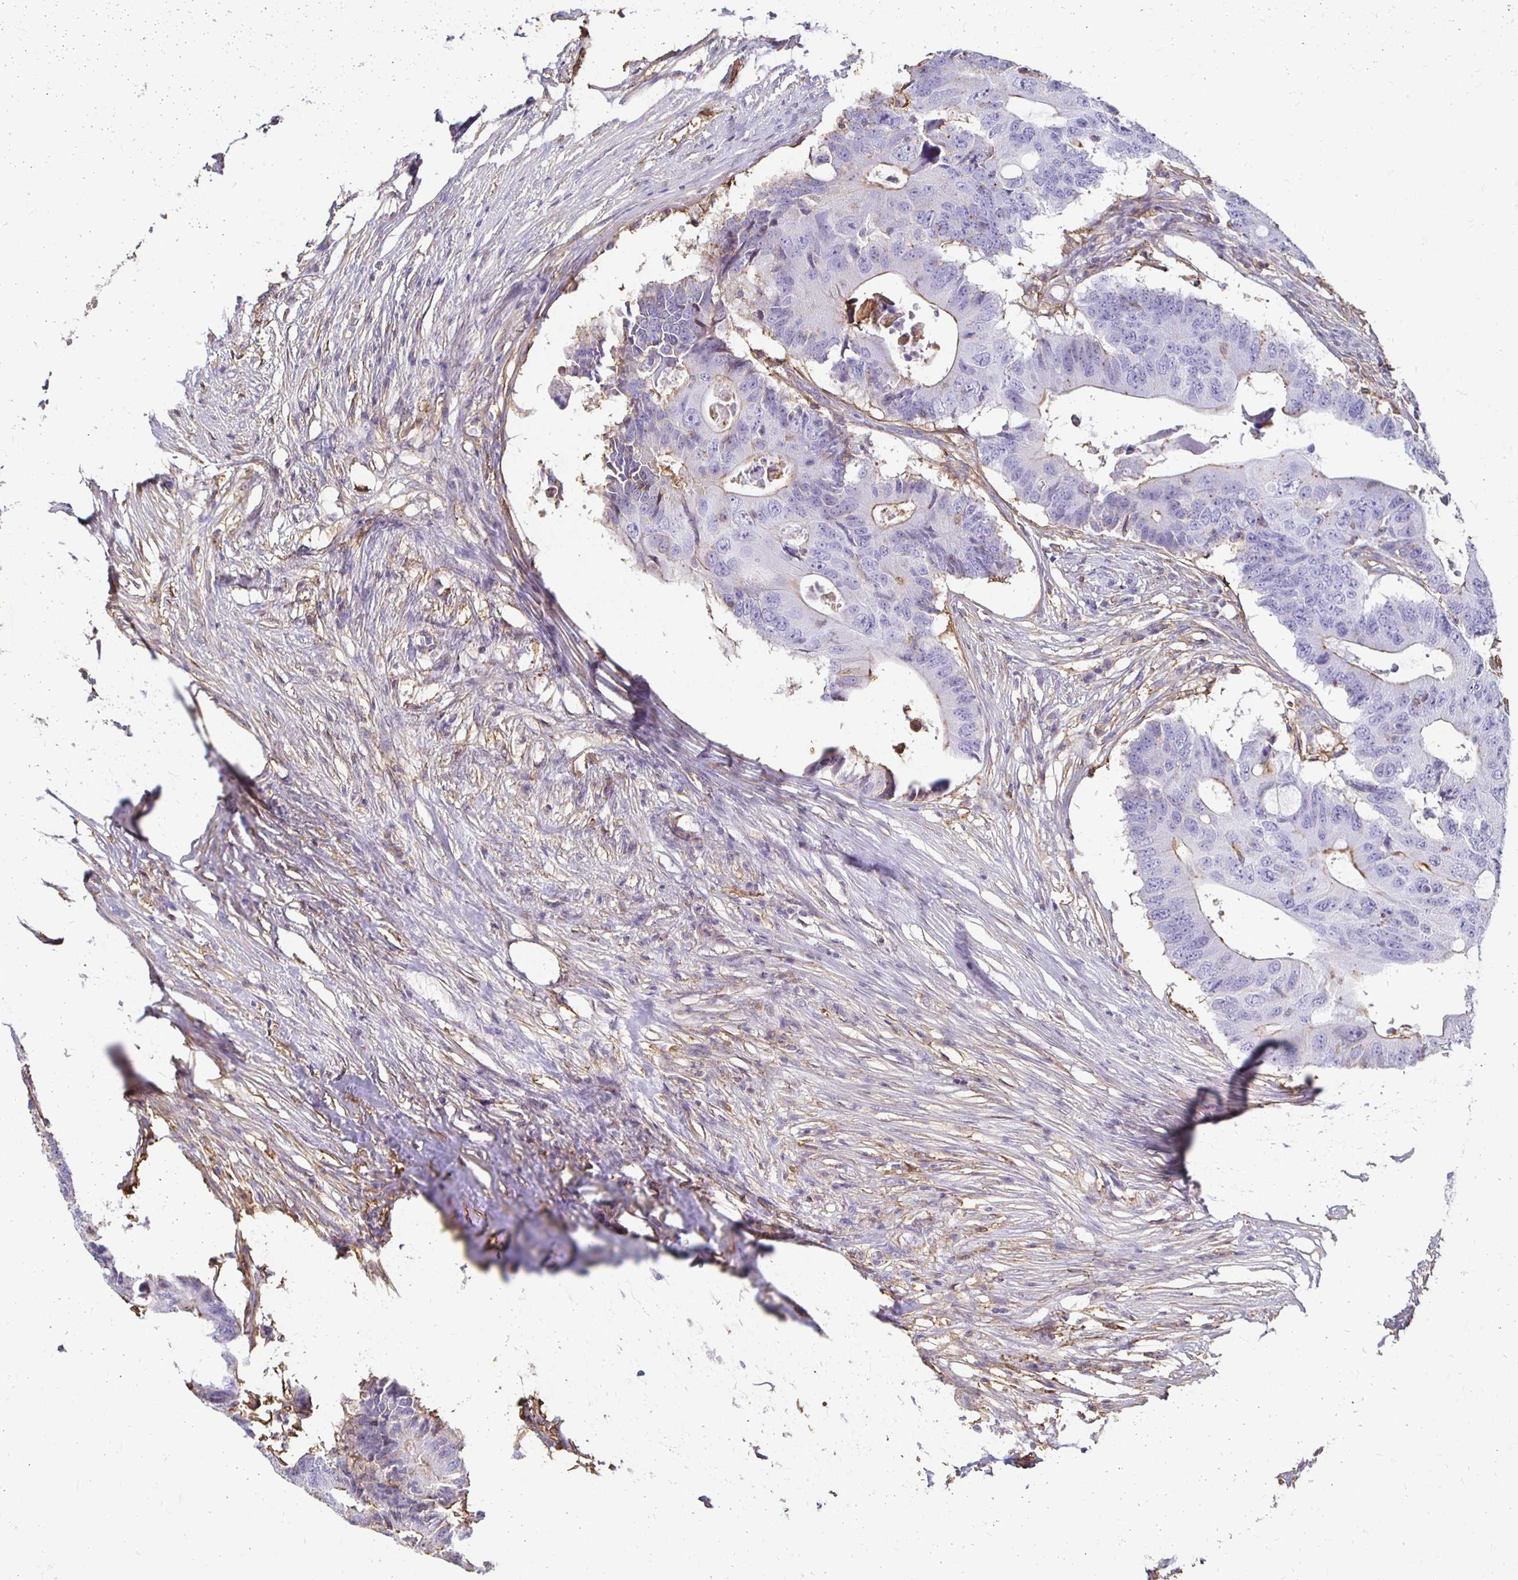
{"staining": {"intensity": "weak", "quantity": "<25%", "location": "cytoplasmic/membranous"}, "tissue": "colorectal cancer", "cell_type": "Tumor cells", "image_type": "cancer", "snomed": [{"axis": "morphology", "description": "Adenocarcinoma, NOS"}, {"axis": "topography", "description": "Colon"}], "caption": "Immunohistochemical staining of human adenocarcinoma (colorectal) shows no significant expression in tumor cells.", "gene": "TAS1R3", "patient": {"sex": "male", "age": 71}}